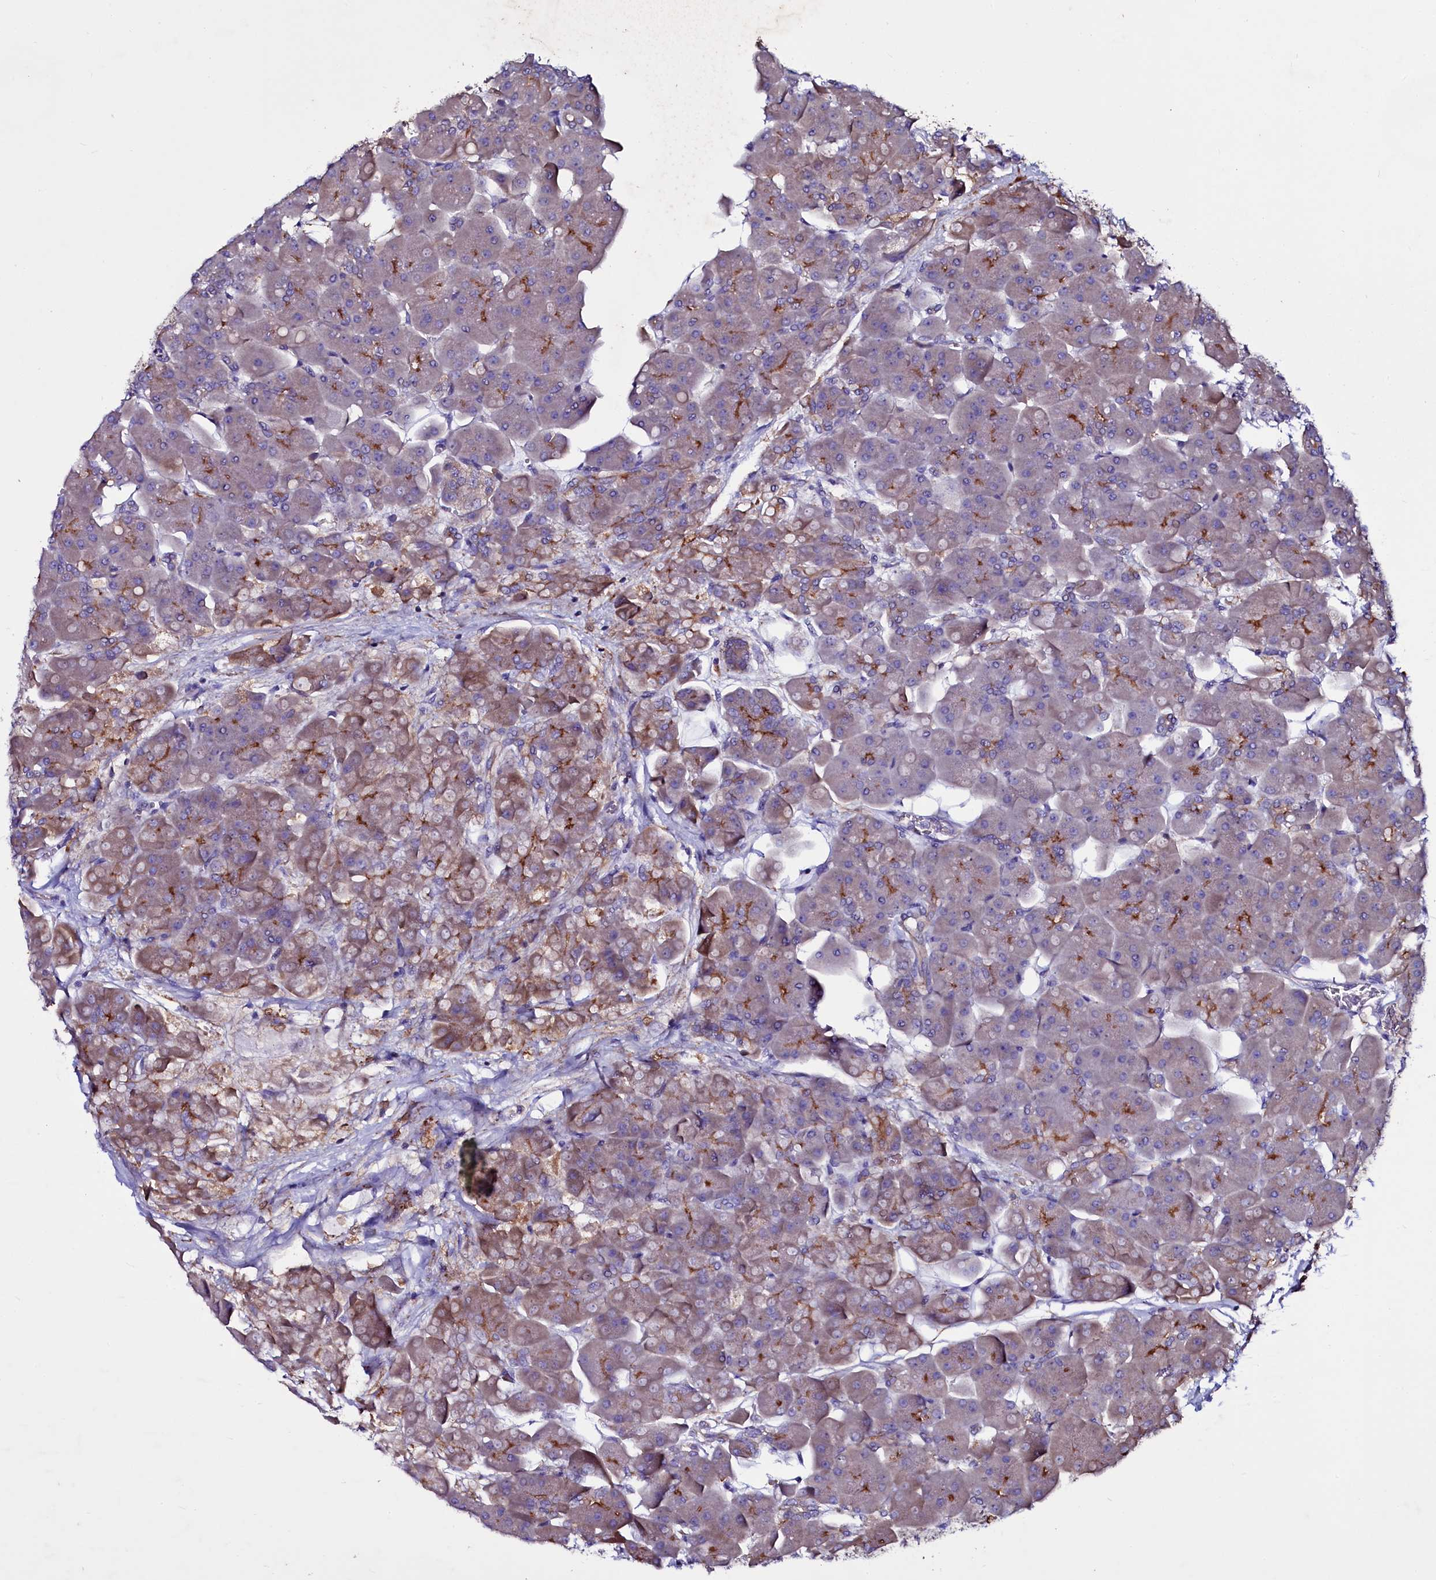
{"staining": {"intensity": "moderate", "quantity": "25%-75%", "location": "cytoplasmic/membranous"}, "tissue": "pancreas", "cell_type": "Exocrine glandular cells", "image_type": "normal", "snomed": [{"axis": "morphology", "description": "Normal tissue, NOS"}, {"axis": "topography", "description": "Pancreas"}], "caption": "Exocrine glandular cells reveal moderate cytoplasmic/membranous expression in about 25%-75% of cells in normal pancreas.", "gene": "SELENOT", "patient": {"sex": "male", "age": 66}}